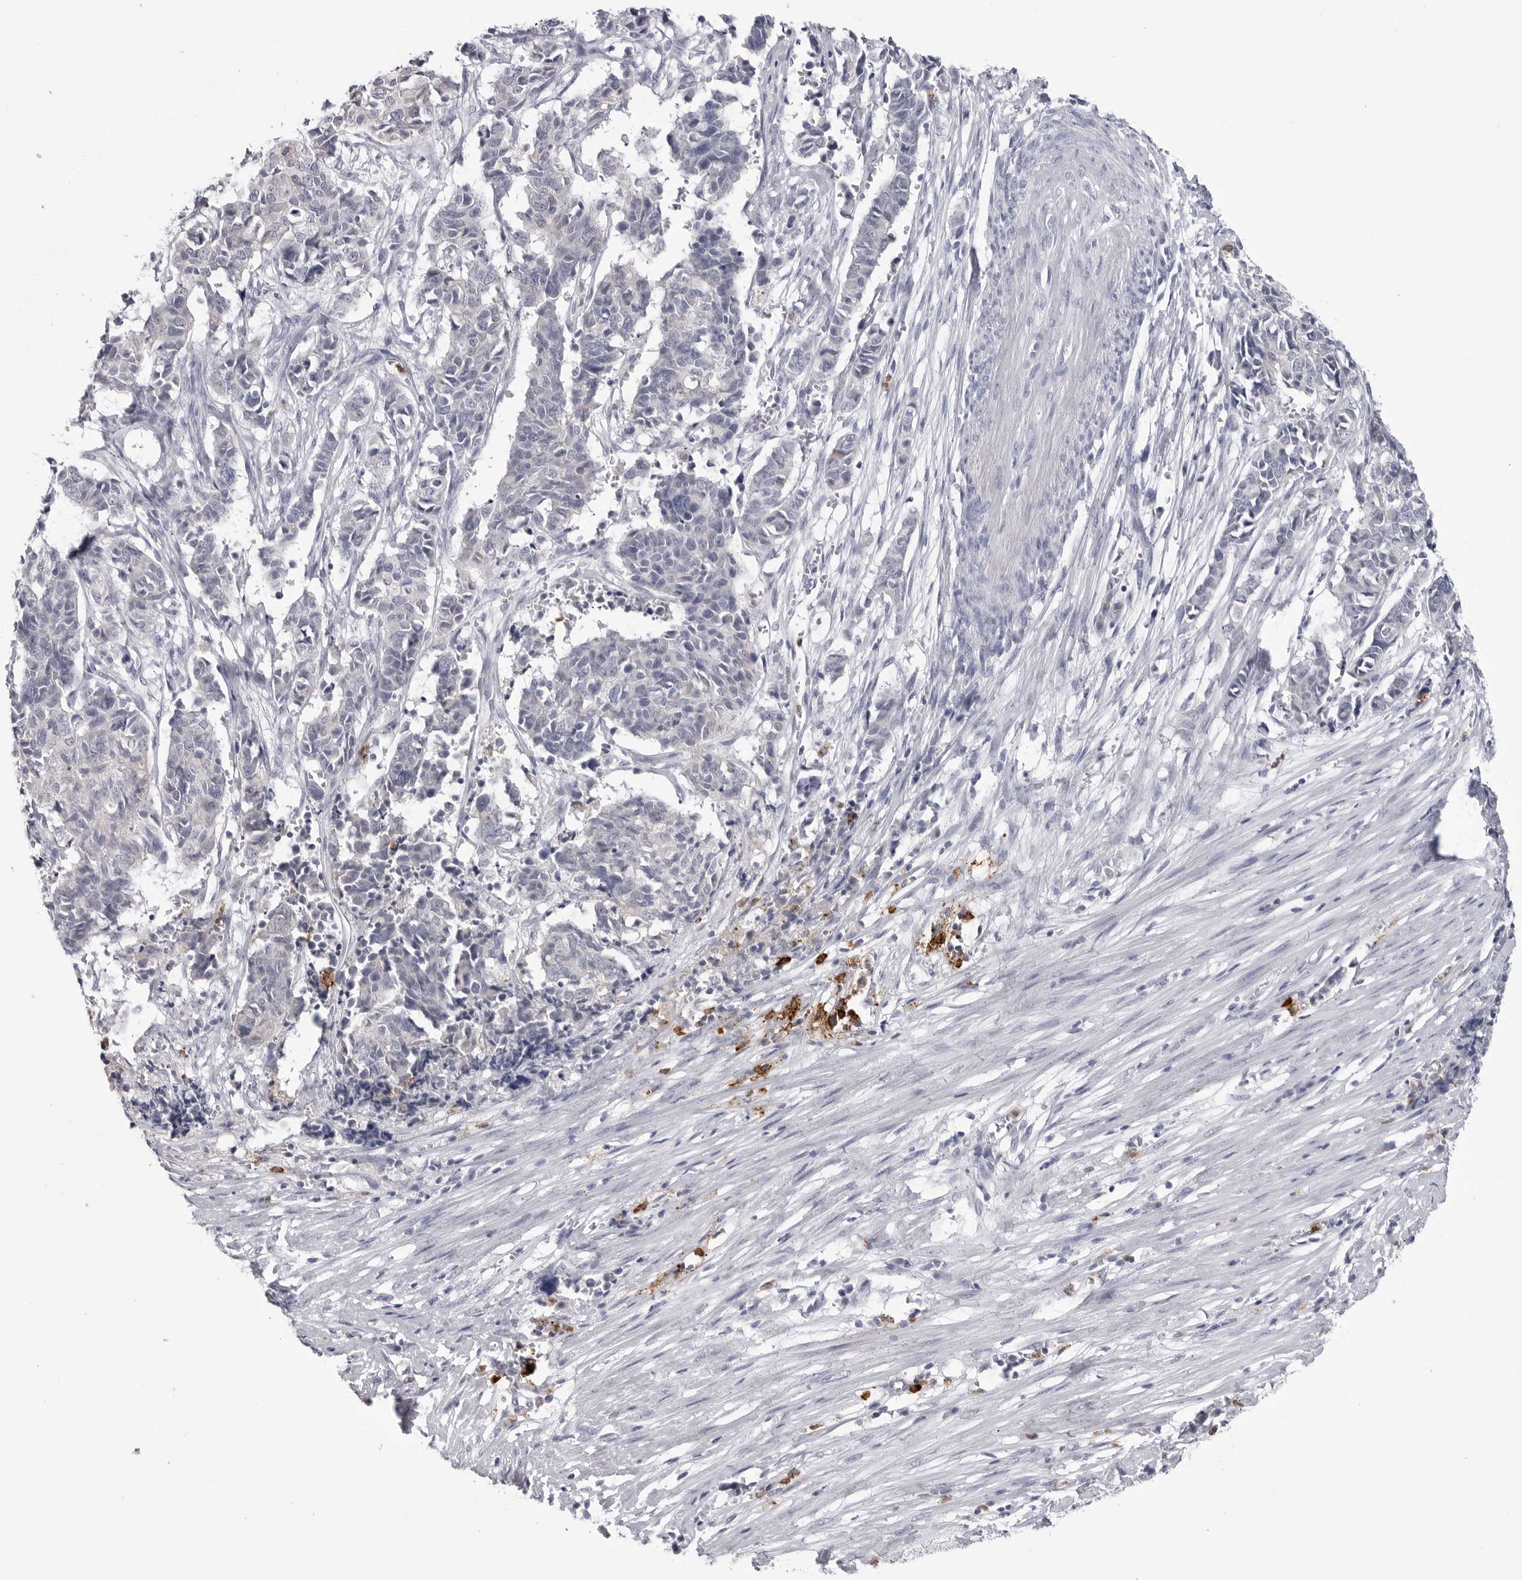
{"staining": {"intensity": "negative", "quantity": "none", "location": "none"}, "tissue": "cervical cancer", "cell_type": "Tumor cells", "image_type": "cancer", "snomed": [{"axis": "morphology", "description": "Normal tissue, NOS"}, {"axis": "morphology", "description": "Squamous cell carcinoma, NOS"}, {"axis": "topography", "description": "Cervix"}], "caption": "High power microscopy image of an IHC image of cervical squamous cell carcinoma, revealing no significant expression in tumor cells.", "gene": "STAP2", "patient": {"sex": "female", "age": 35}}